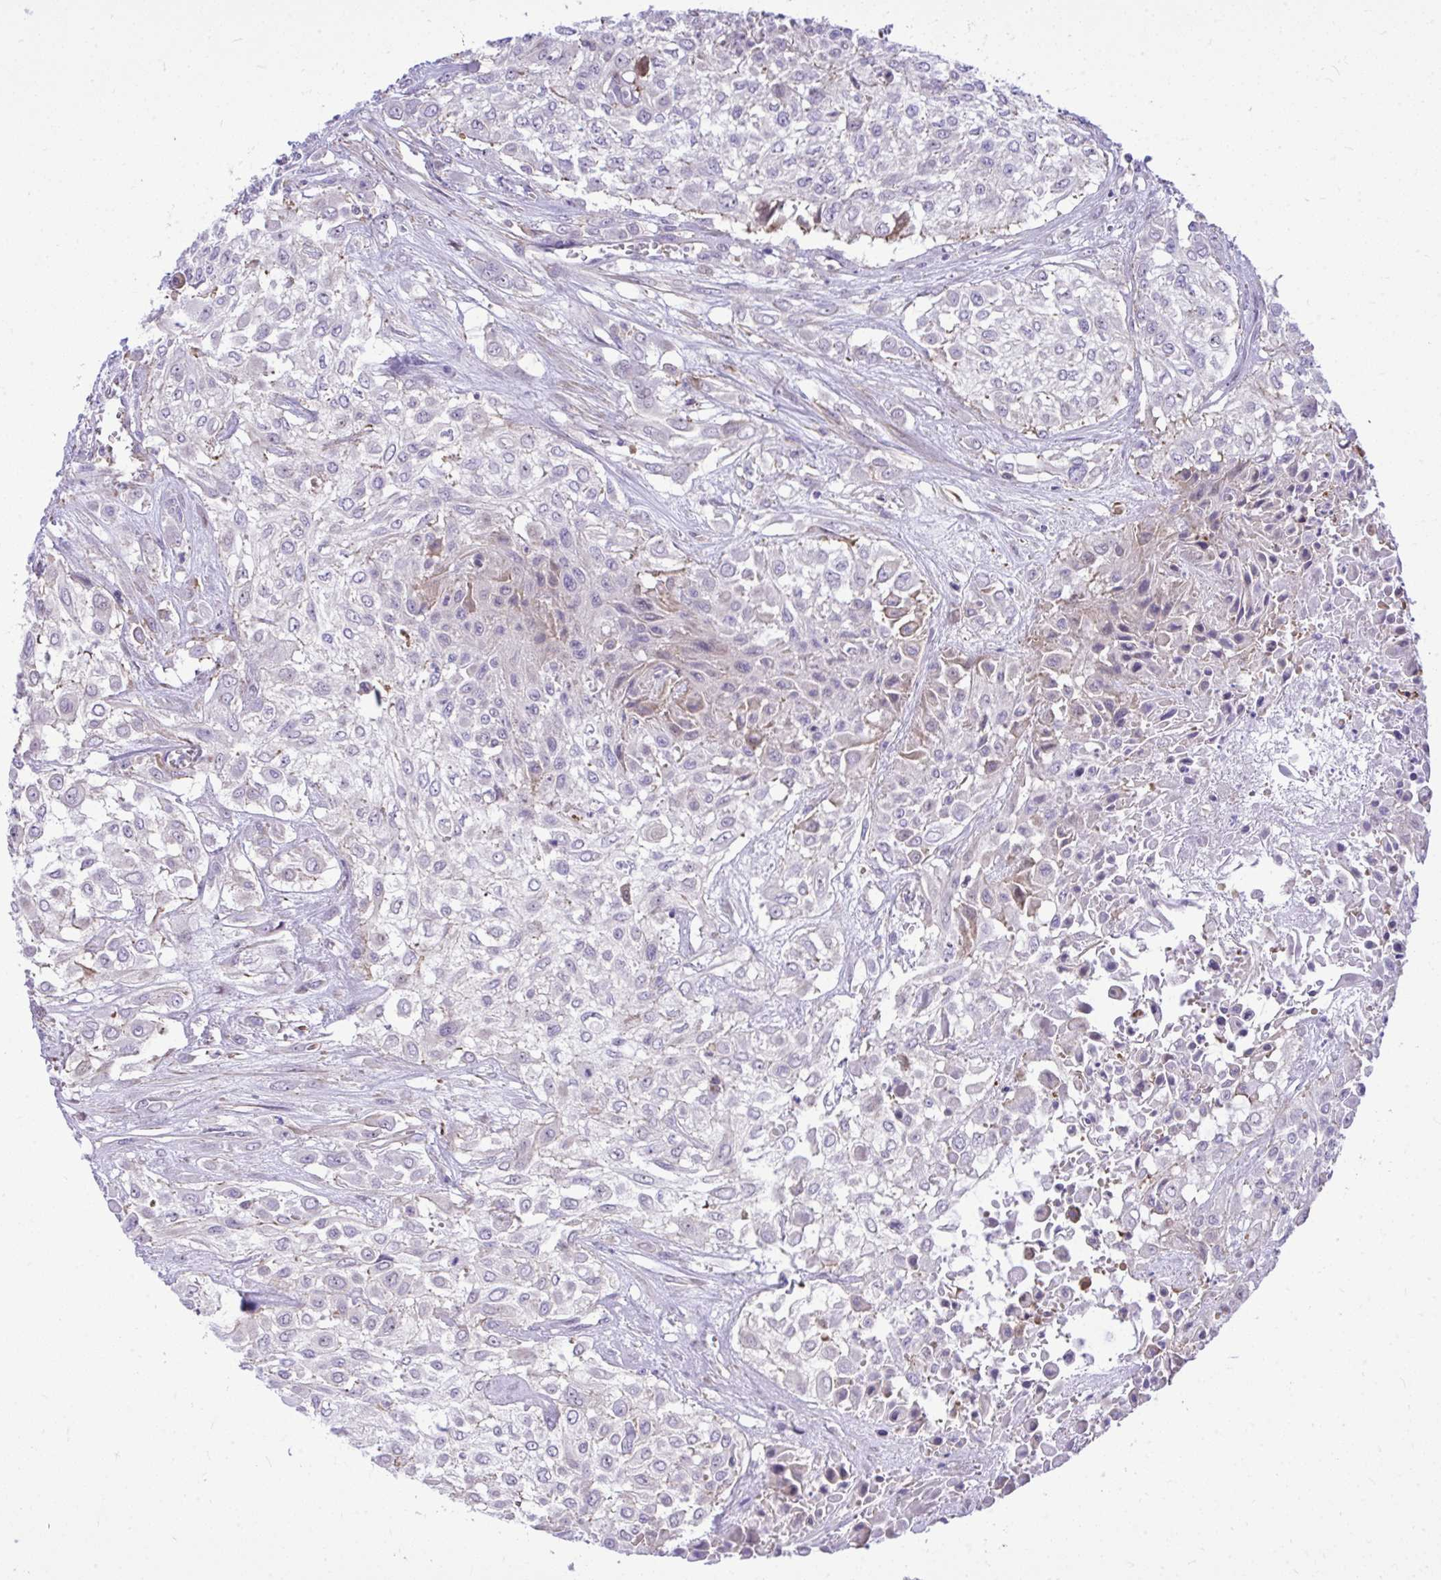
{"staining": {"intensity": "negative", "quantity": "none", "location": "none"}, "tissue": "urothelial cancer", "cell_type": "Tumor cells", "image_type": "cancer", "snomed": [{"axis": "morphology", "description": "Urothelial carcinoma, High grade"}, {"axis": "topography", "description": "Urinary bladder"}], "caption": "The IHC image has no significant expression in tumor cells of urothelial cancer tissue. Nuclei are stained in blue.", "gene": "GRK4", "patient": {"sex": "male", "age": 57}}